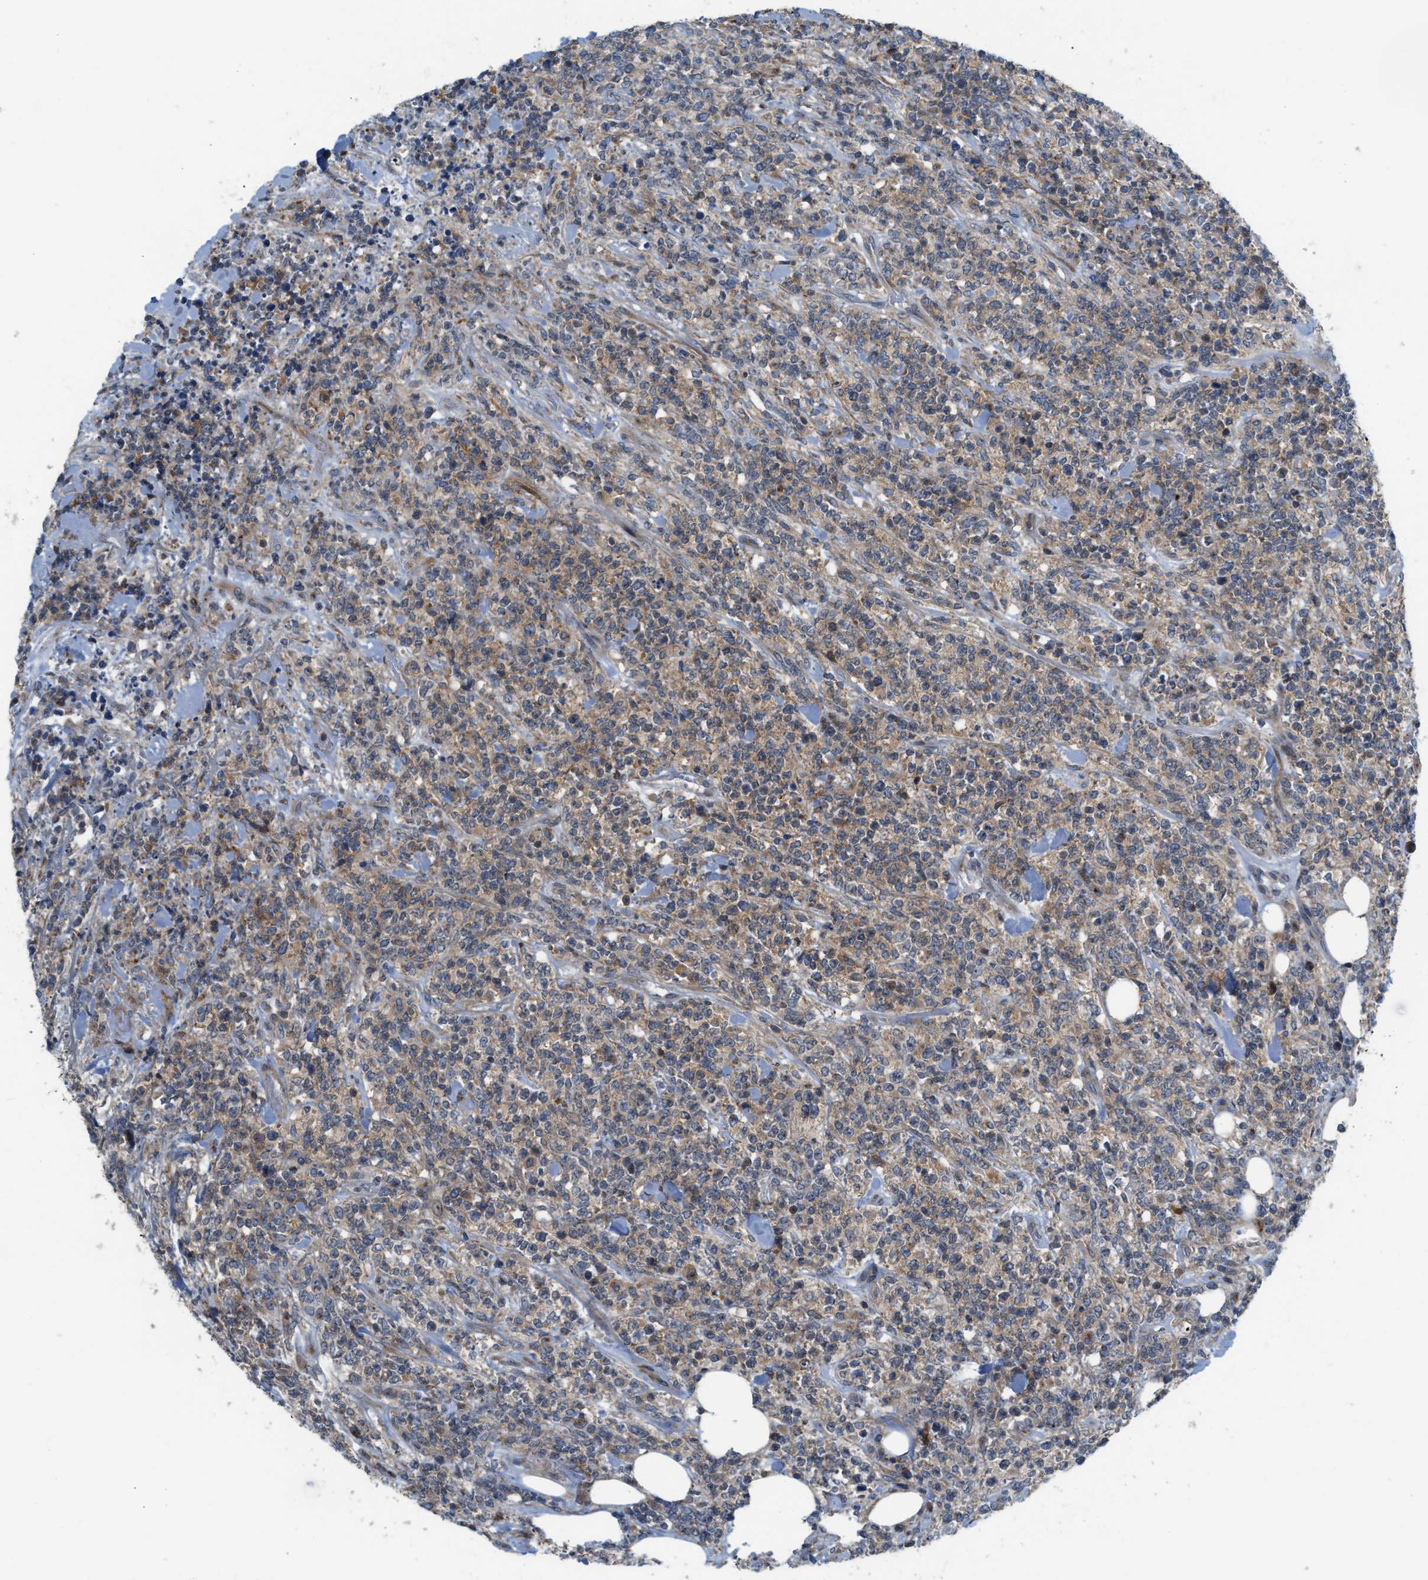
{"staining": {"intensity": "moderate", "quantity": ">75%", "location": "cytoplasmic/membranous"}, "tissue": "lymphoma", "cell_type": "Tumor cells", "image_type": "cancer", "snomed": [{"axis": "morphology", "description": "Malignant lymphoma, non-Hodgkin's type, High grade"}, {"axis": "topography", "description": "Soft tissue"}], "caption": "IHC histopathology image of lymphoma stained for a protein (brown), which exhibits medium levels of moderate cytoplasmic/membranous positivity in approximately >75% of tumor cells.", "gene": "DIPK1A", "patient": {"sex": "male", "age": 18}}